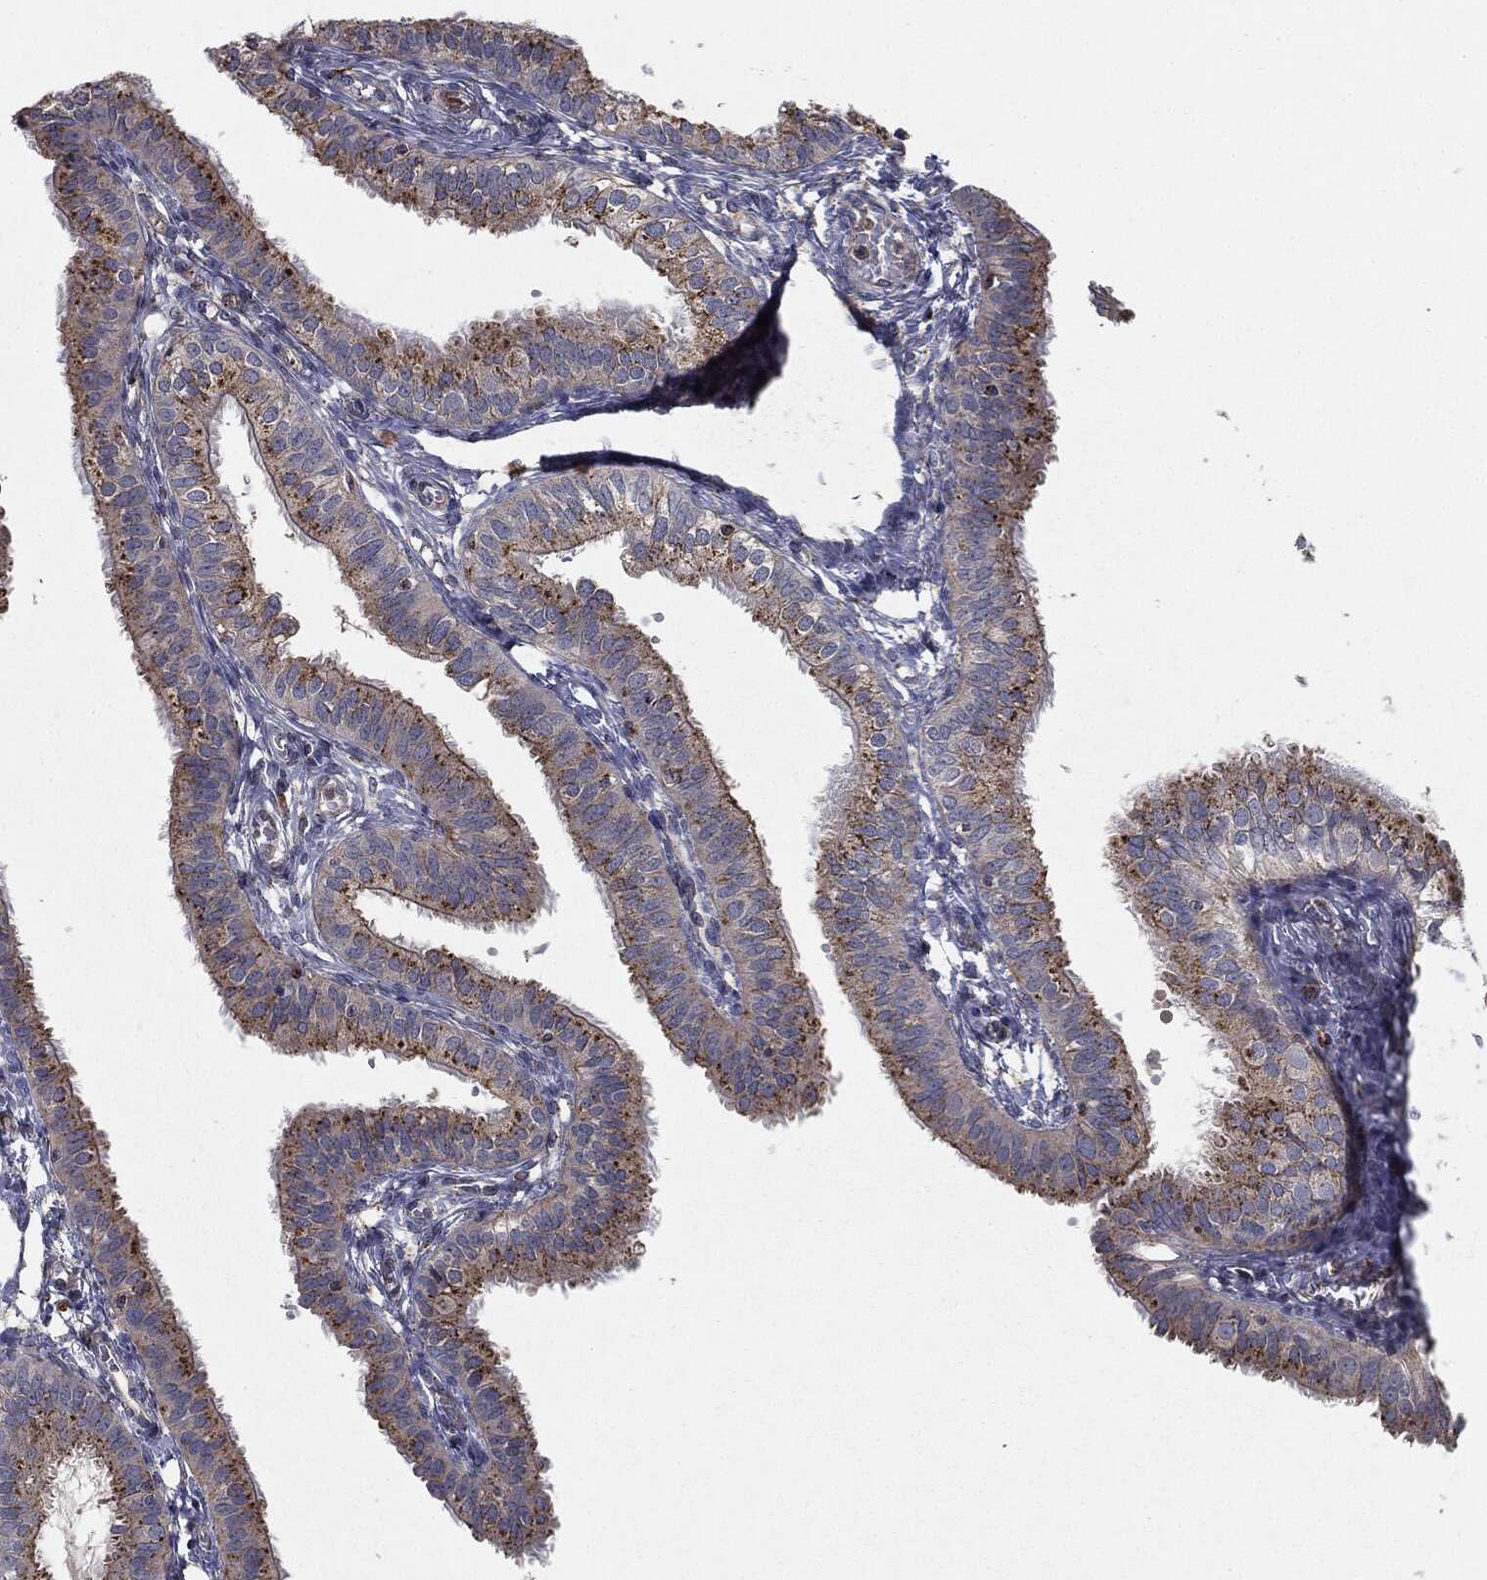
{"staining": {"intensity": "strong", "quantity": "25%-75%", "location": "cytoplasmic/membranous"}, "tissue": "fallopian tube", "cell_type": "Glandular cells", "image_type": "normal", "snomed": [{"axis": "morphology", "description": "Normal tissue, NOS"}, {"axis": "topography", "description": "Fallopian tube"}, {"axis": "topography", "description": "Ovary"}], "caption": "Glandular cells display high levels of strong cytoplasmic/membranous positivity in approximately 25%-75% of cells in unremarkable fallopian tube.", "gene": "CTSA", "patient": {"sex": "female", "age": 49}}